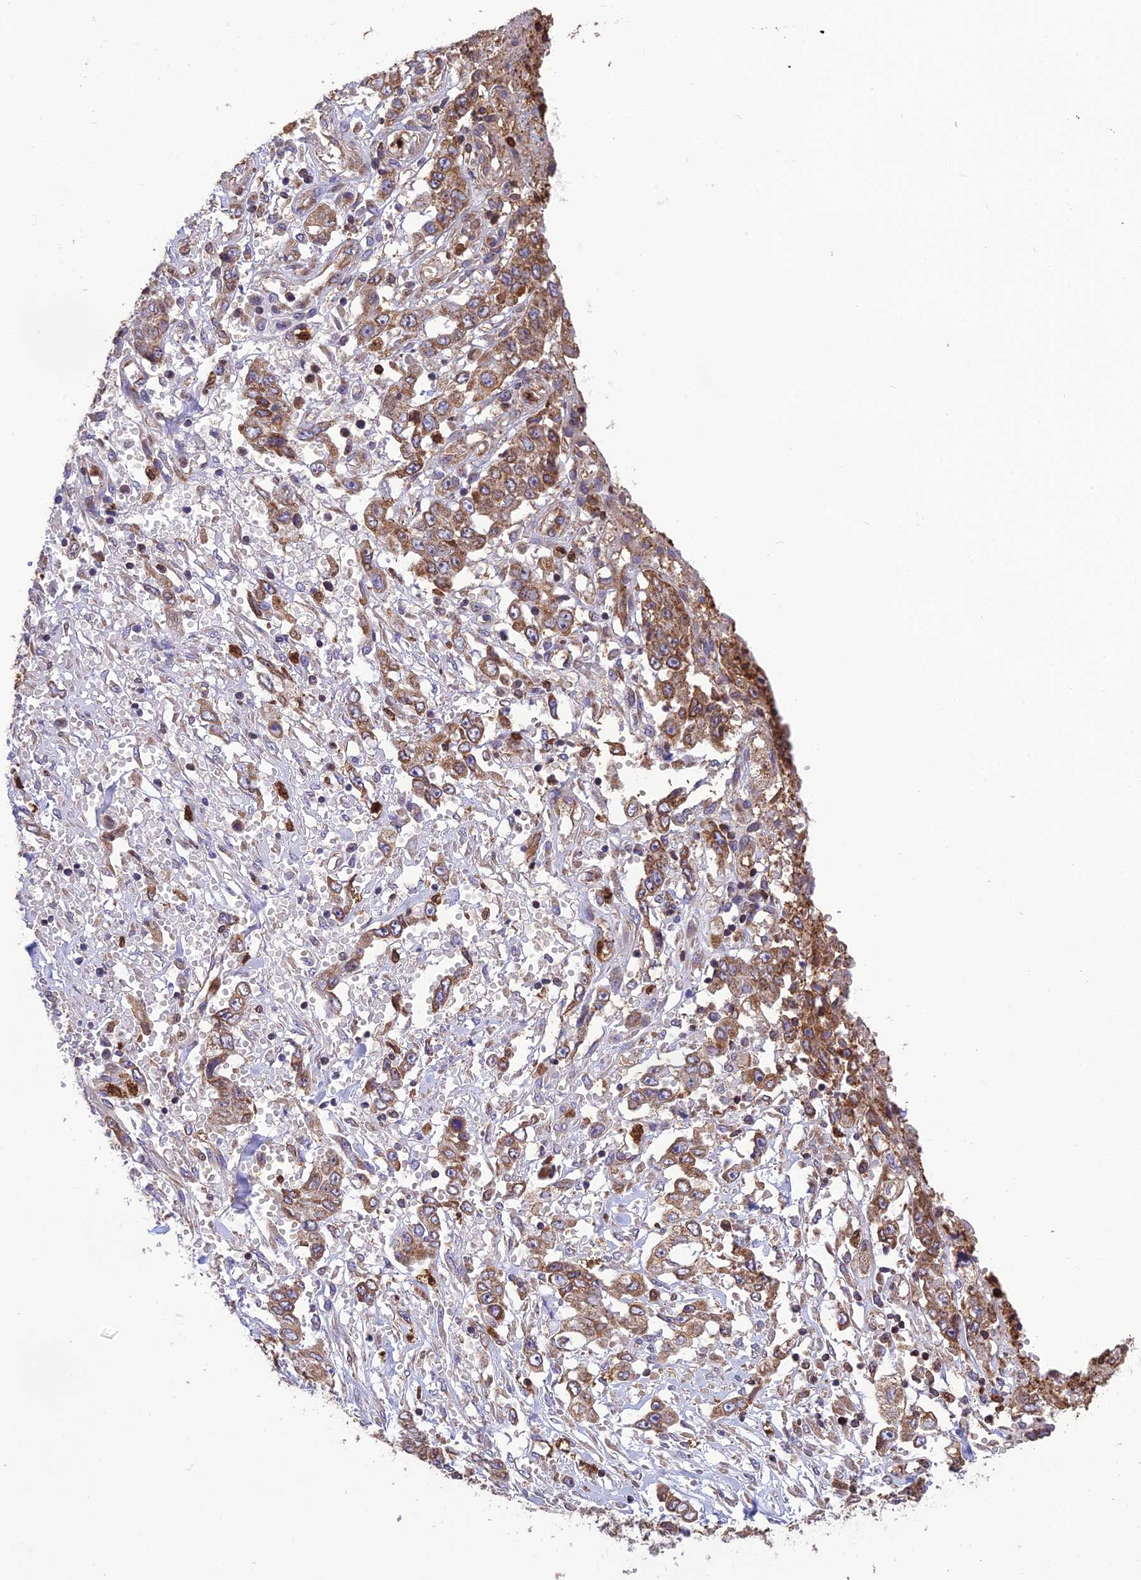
{"staining": {"intensity": "moderate", "quantity": ">75%", "location": "cytoplasmic/membranous"}, "tissue": "stomach cancer", "cell_type": "Tumor cells", "image_type": "cancer", "snomed": [{"axis": "morphology", "description": "Adenocarcinoma, NOS"}, {"axis": "topography", "description": "Stomach, upper"}], "caption": "Stomach adenocarcinoma stained for a protein displays moderate cytoplasmic/membranous positivity in tumor cells.", "gene": "PKHD1L1", "patient": {"sex": "male", "age": 62}}